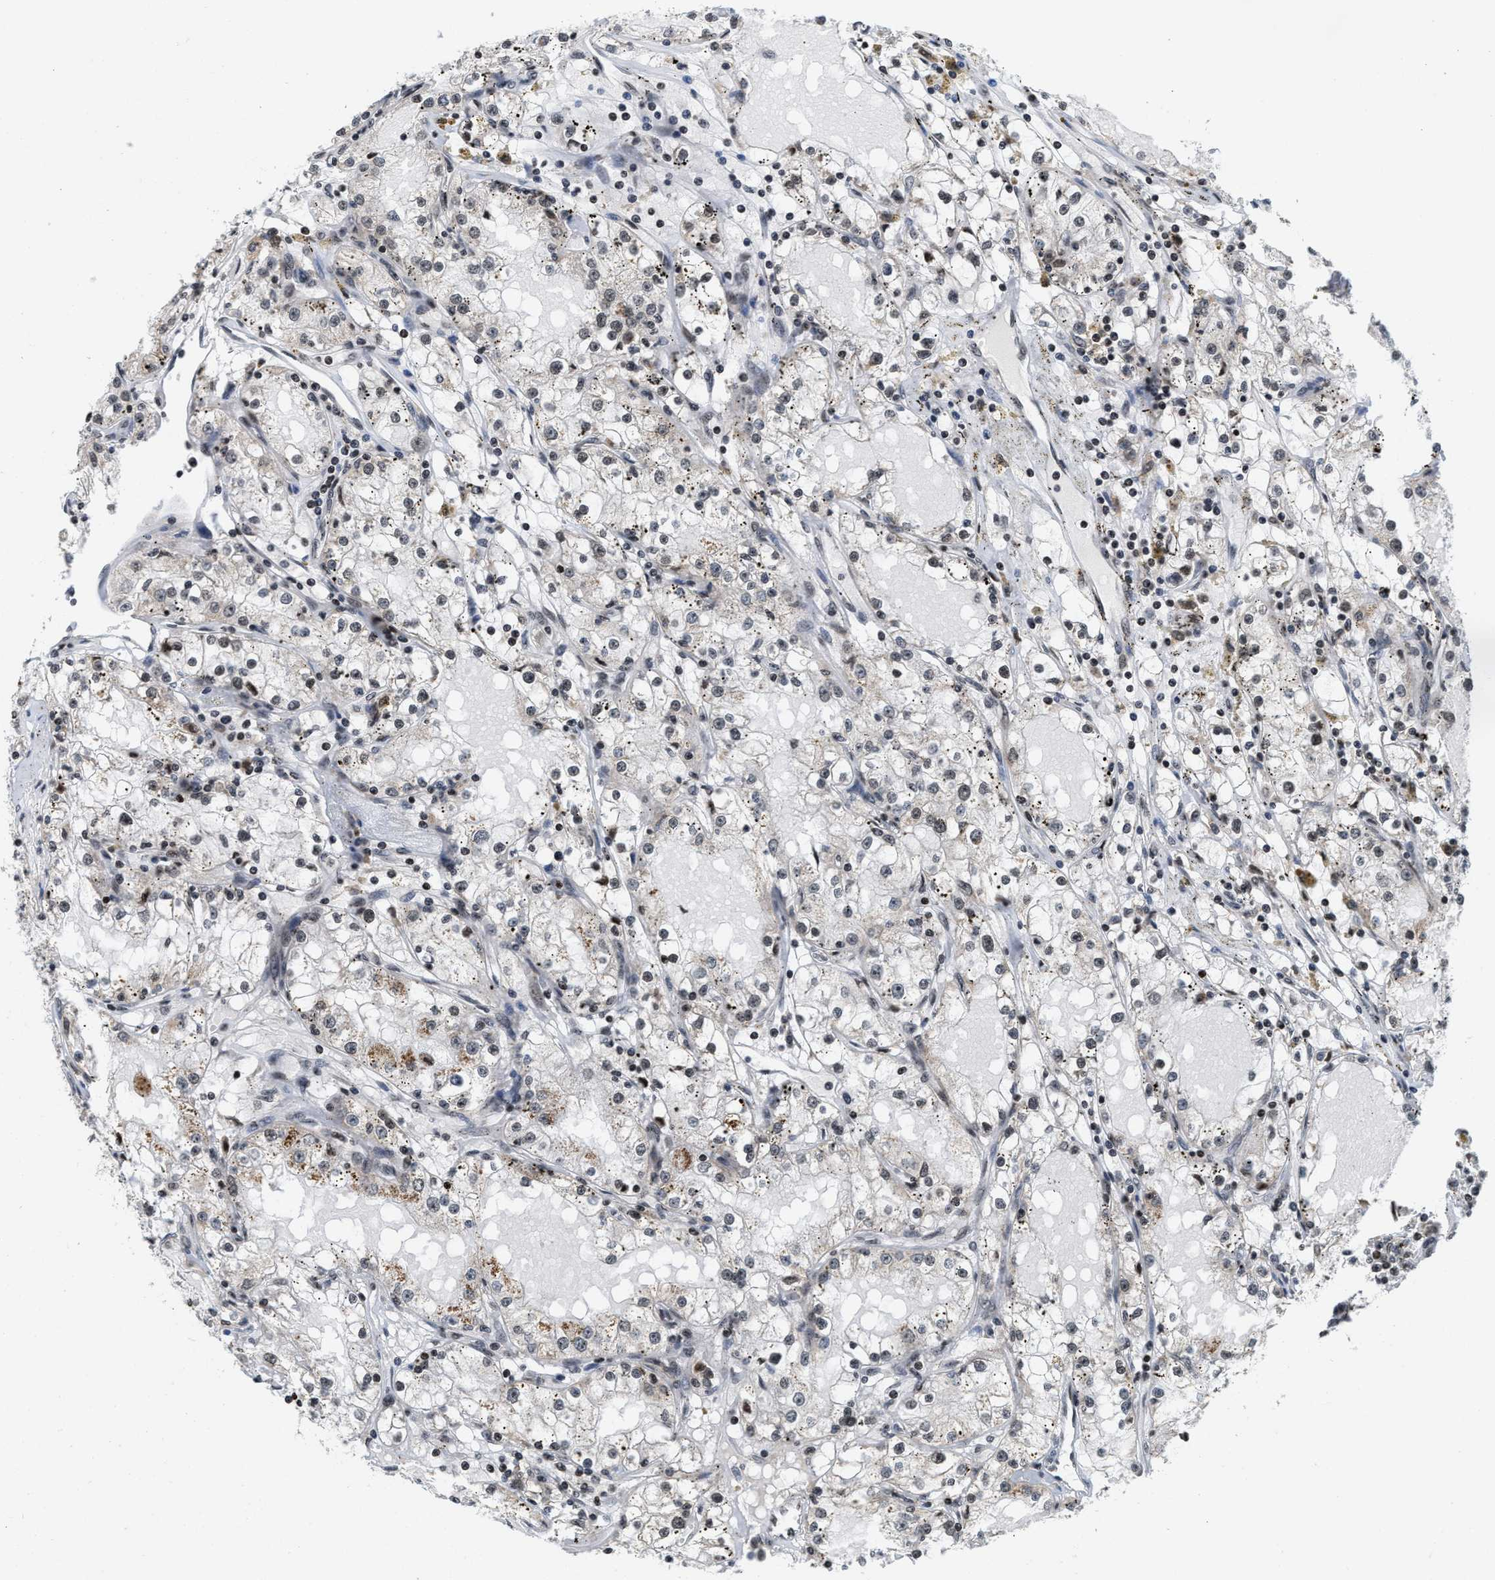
{"staining": {"intensity": "weak", "quantity": "25%-75%", "location": "nuclear"}, "tissue": "renal cancer", "cell_type": "Tumor cells", "image_type": "cancer", "snomed": [{"axis": "morphology", "description": "Adenocarcinoma, NOS"}, {"axis": "topography", "description": "Kidney"}], "caption": "Adenocarcinoma (renal) stained with a brown dye reveals weak nuclear positive staining in approximately 25%-75% of tumor cells.", "gene": "PDZD2", "patient": {"sex": "male", "age": 56}}